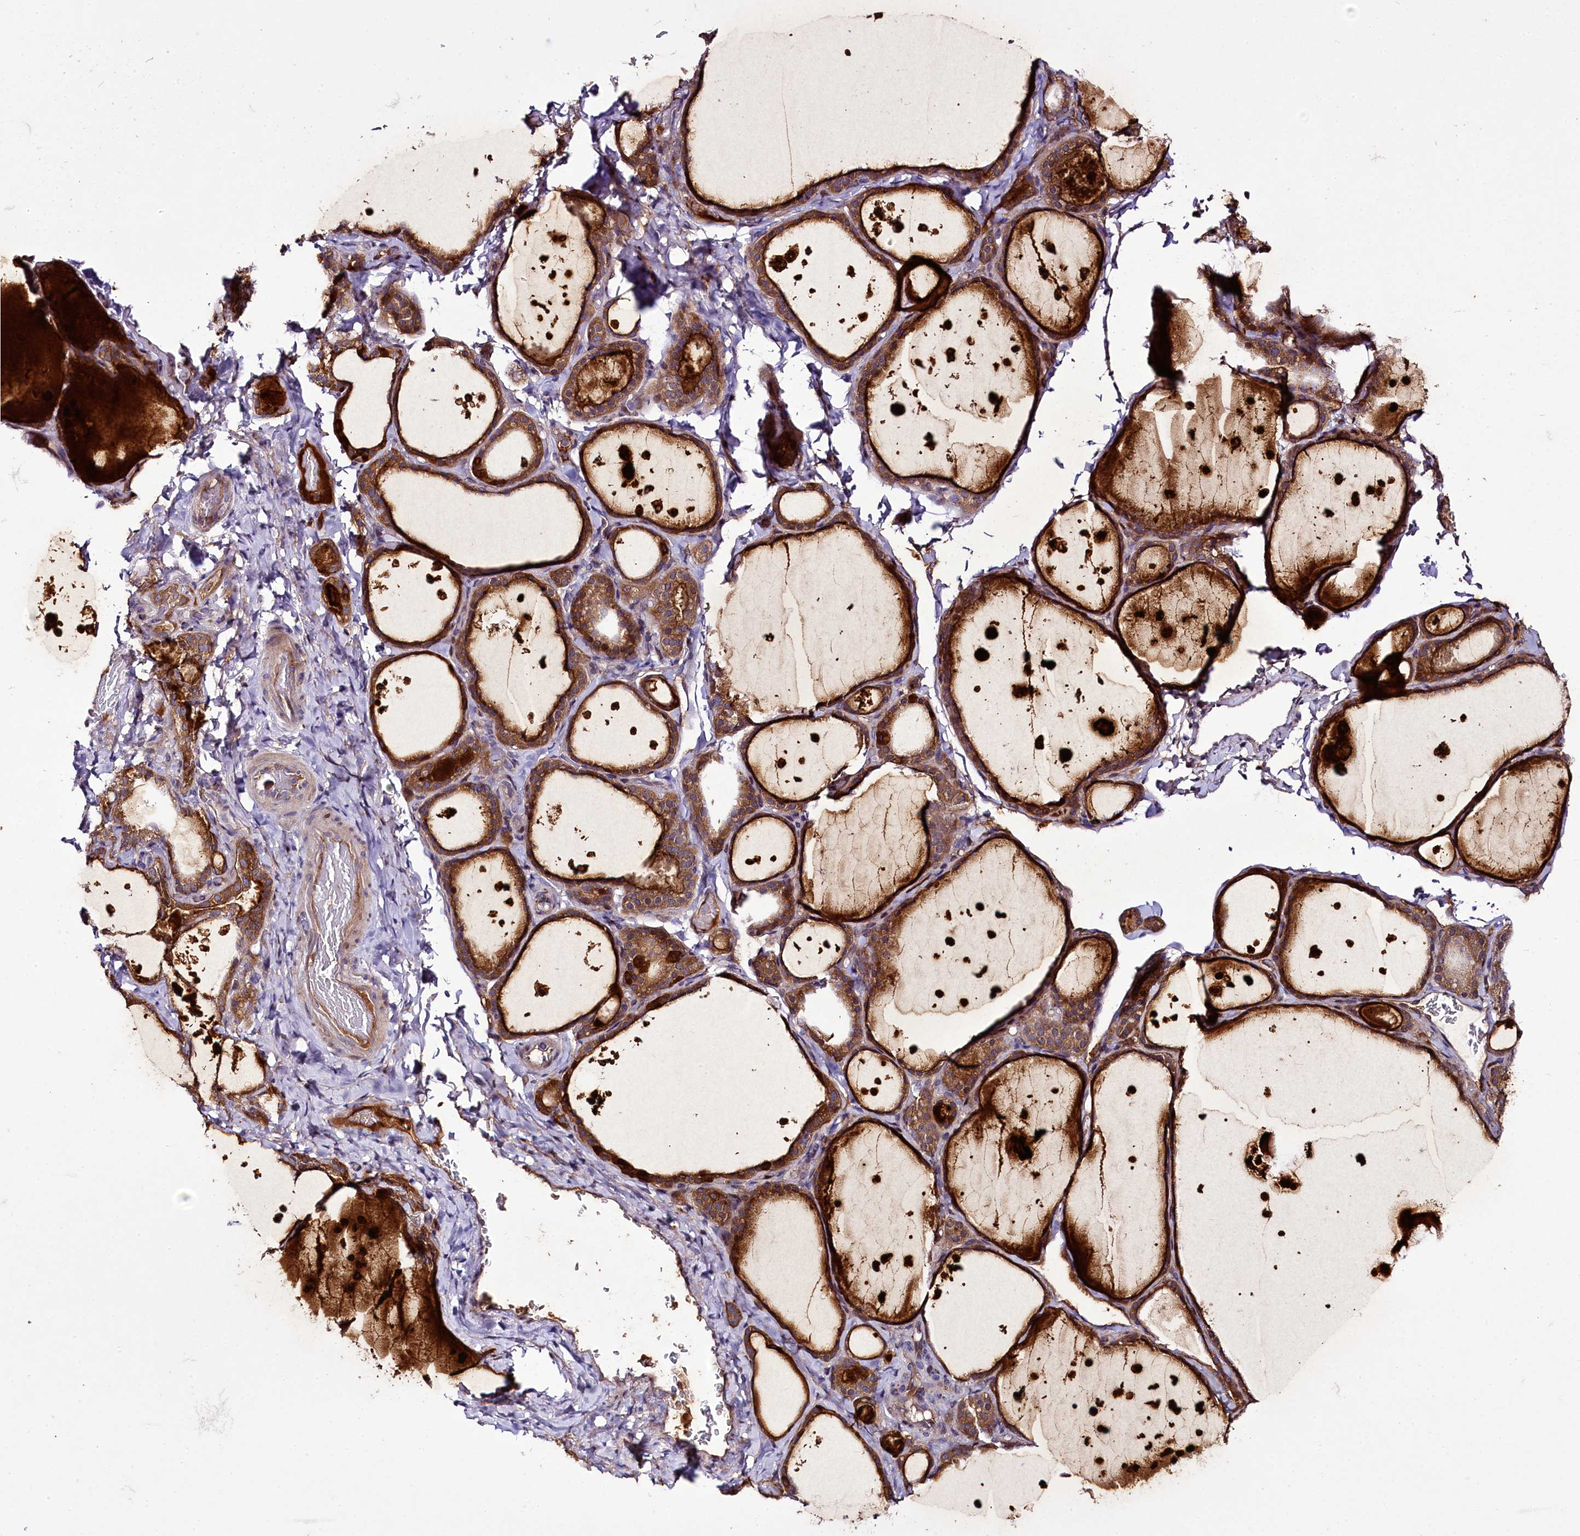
{"staining": {"intensity": "strong", "quantity": ">75%", "location": "cytoplasmic/membranous"}, "tissue": "thyroid gland", "cell_type": "Glandular cells", "image_type": "normal", "snomed": [{"axis": "morphology", "description": "Normal tissue, NOS"}, {"axis": "topography", "description": "Thyroid gland"}], "caption": "DAB (3,3'-diaminobenzidine) immunohistochemical staining of unremarkable human thyroid gland exhibits strong cytoplasmic/membranous protein staining in about >75% of glandular cells. Immunohistochemistry (ihc) stains the protein of interest in brown and the nuclei are stained blue.", "gene": "ZC3H12C", "patient": {"sex": "female", "age": 44}}